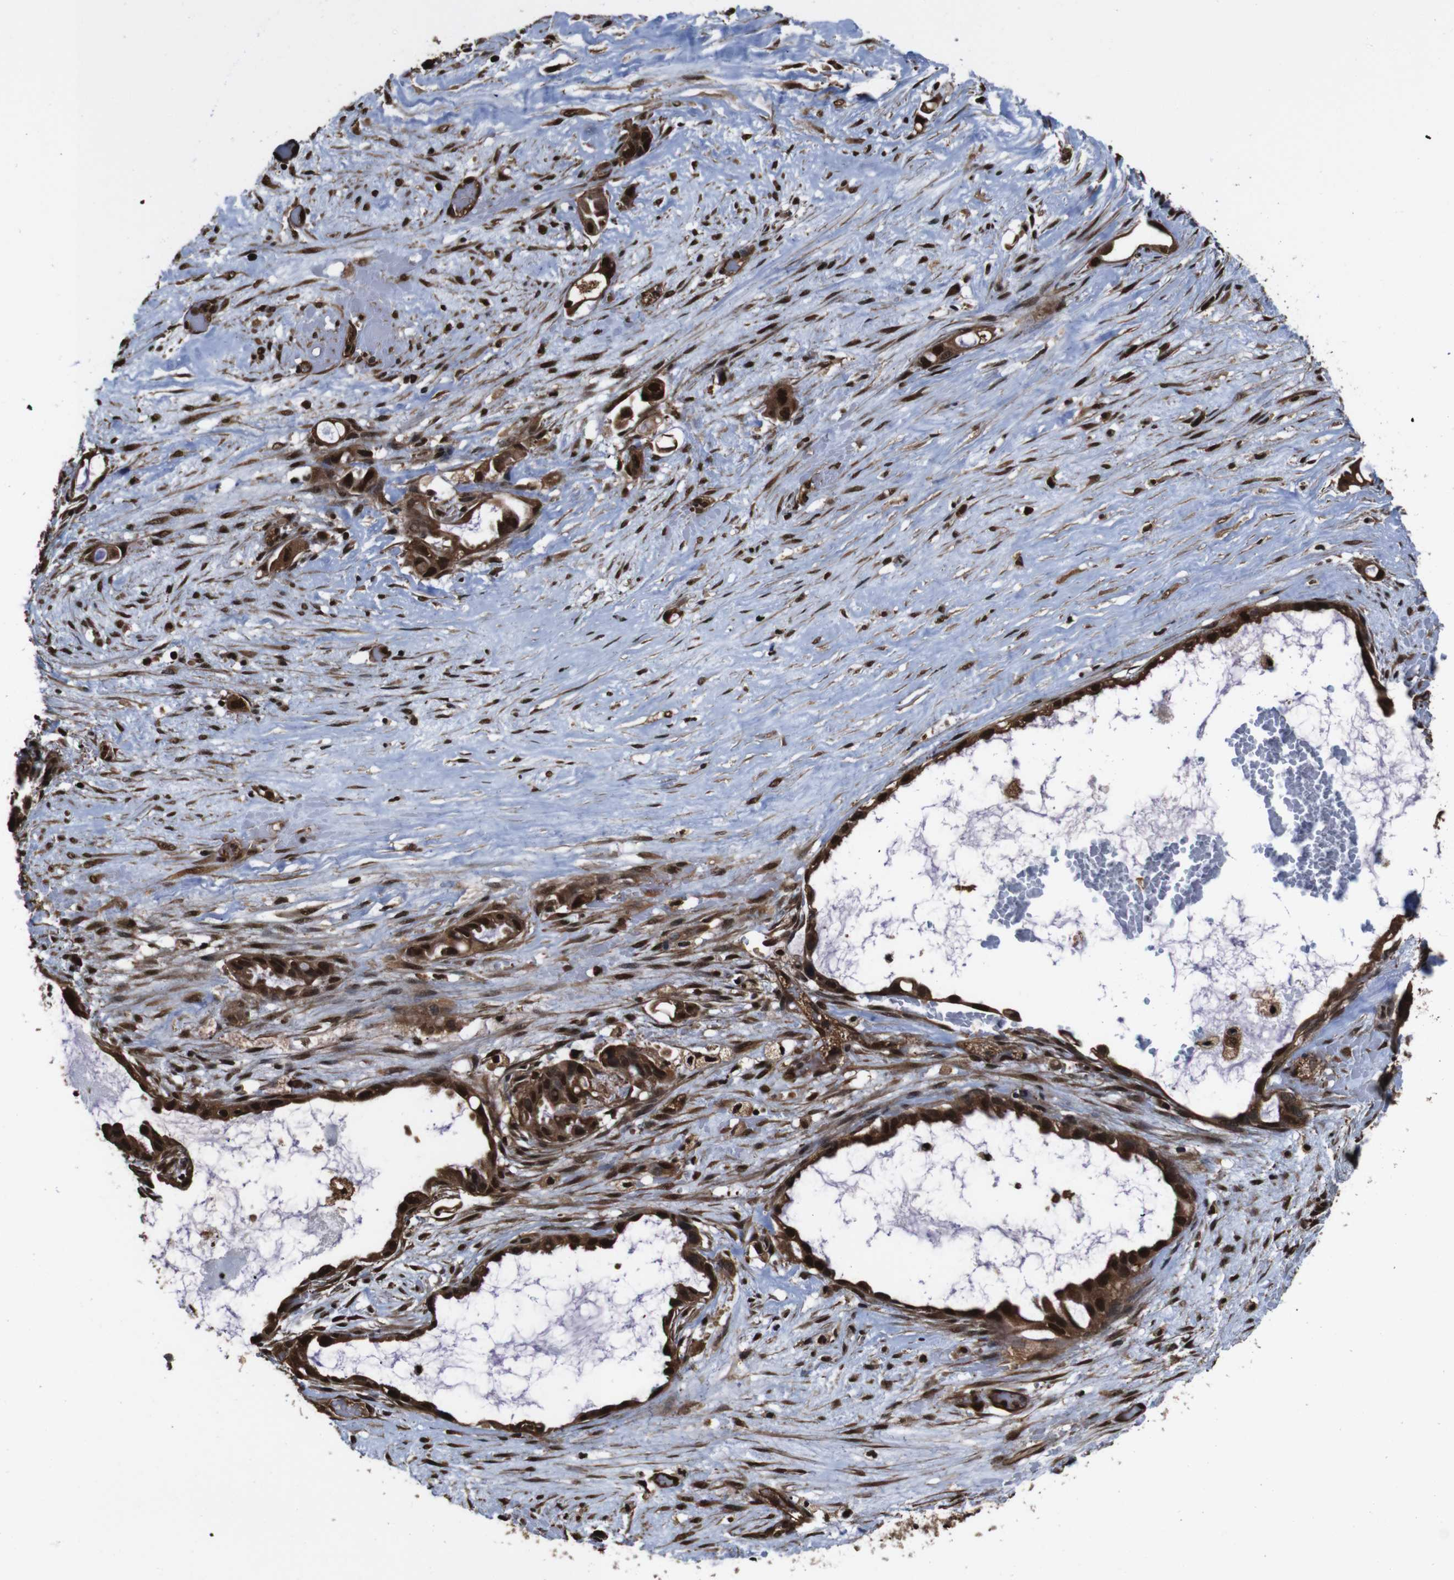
{"staining": {"intensity": "strong", "quantity": ">75%", "location": "cytoplasmic/membranous,nuclear"}, "tissue": "liver cancer", "cell_type": "Tumor cells", "image_type": "cancer", "snomed": [{"axis": "morphology", "description": "Cholangiocarcinoma"}, {"axis": "topography", "description": "Liver"}], "caption": "Immunohistochemistry (IHC) photomicrograph of human liver cancer (cholangiocarcinoma) stained for a protein (brown), which demonstrates high levels of strong cytoplasmic/membranous and nuclear positivity in approximately >75% of tumor cells.", "gene": "VCP", "patient": {"sex": "female", "age": 65}}